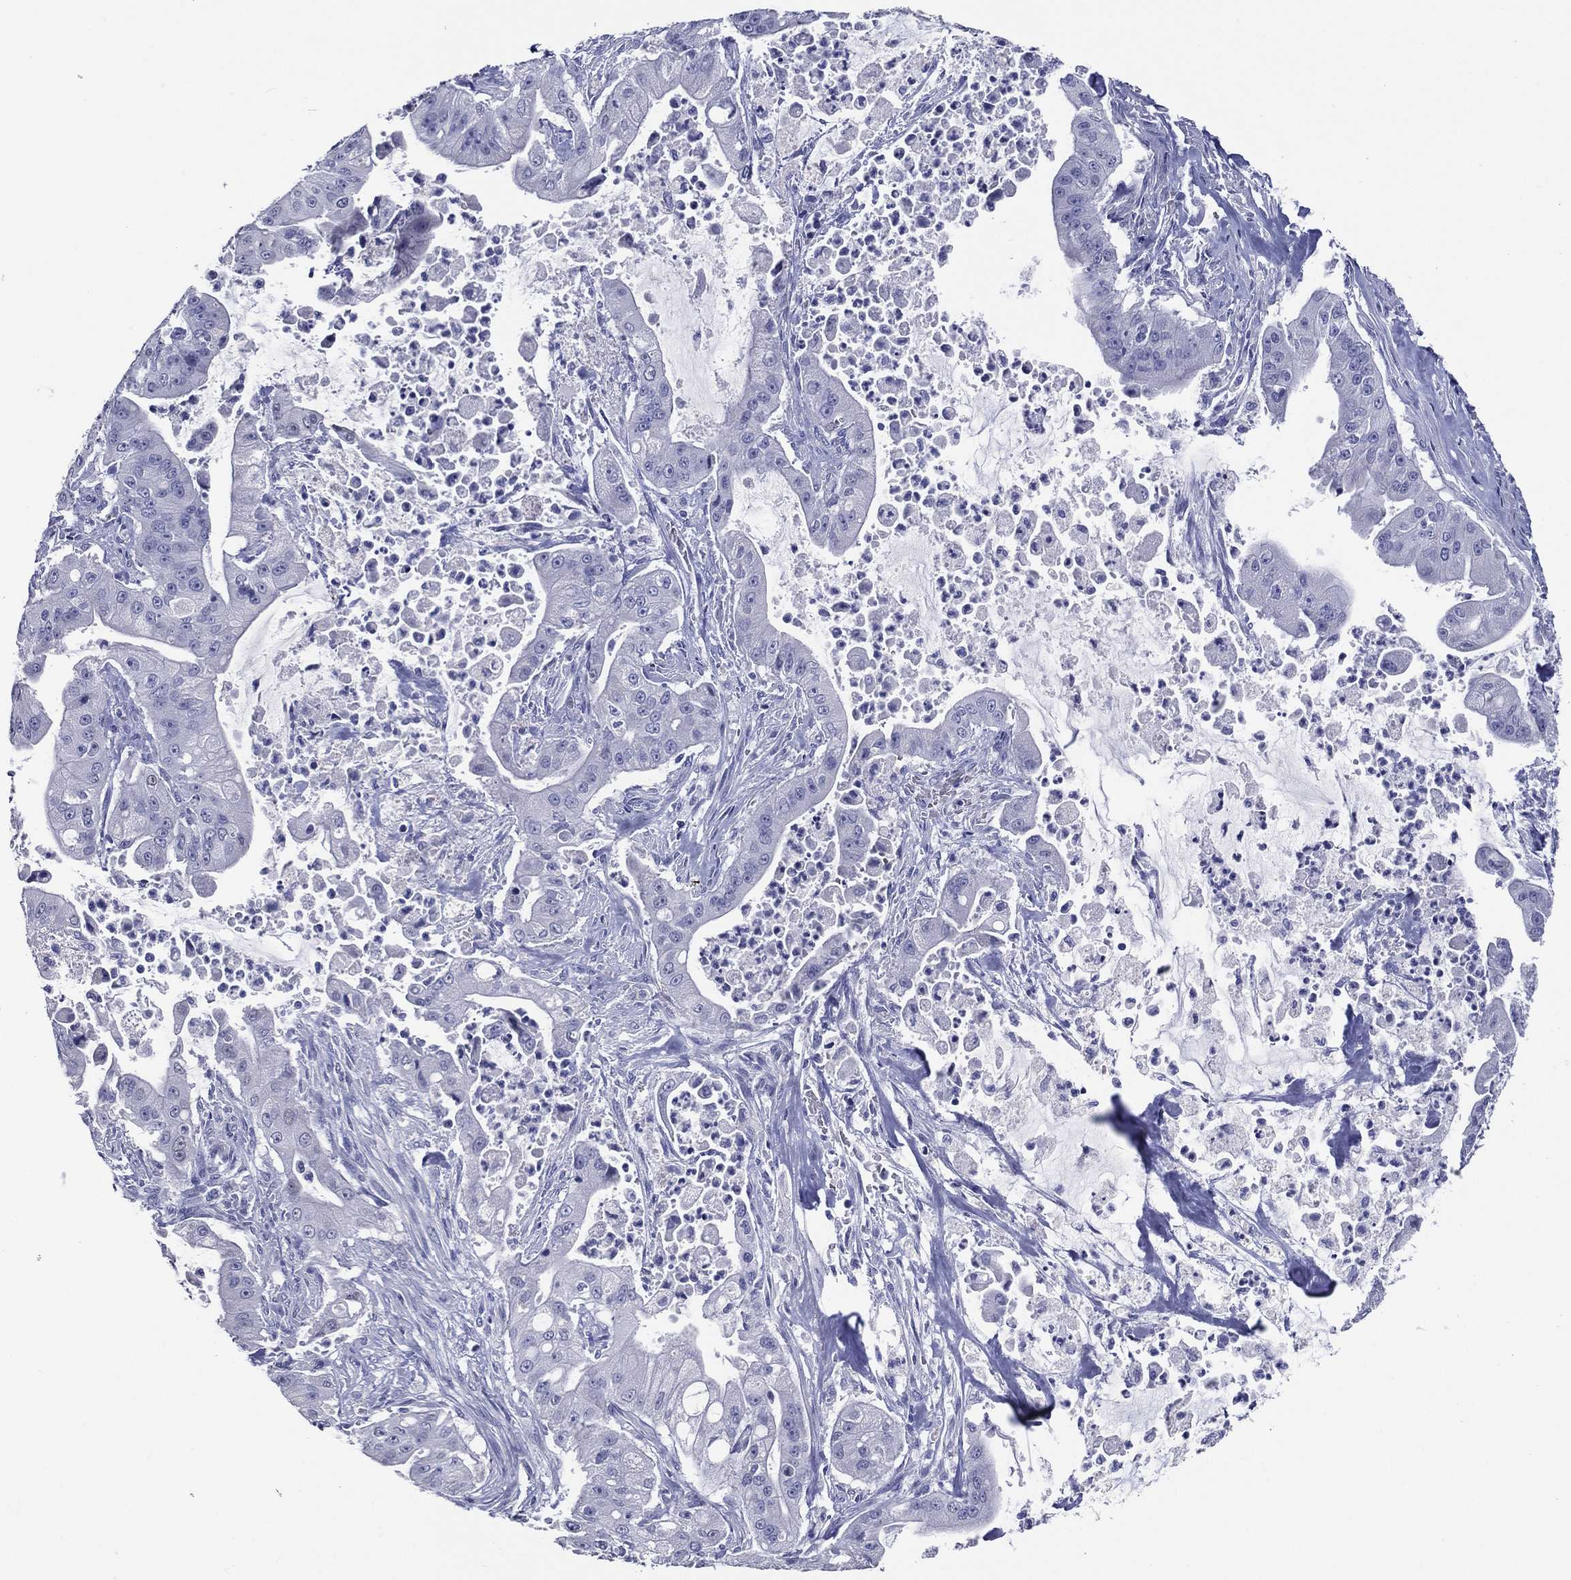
{"staining": {"intensity": "negative", "quantity": "none", "location": "none"}, "tissue": "pancreatic cancer", "cell_type": "Tumor cells", "image_type": "cancer", "snomed": [{"axis": "morphology", "description": "Normal tissue, NOS"}, {"axis": "morphology", "description": "Inflammation, NOS"}, {"axis": "morphology", "description": "Adenocarcinoma, NOS"}, {"axis": "topography", "description": "Pancreas"}], "caption": "A micrograph of human pancreatic adenocarcinoma is negative for staining in tumor cells.", "gene": "TFAP2A", "patient": {"sex": "male", "age": 57}}